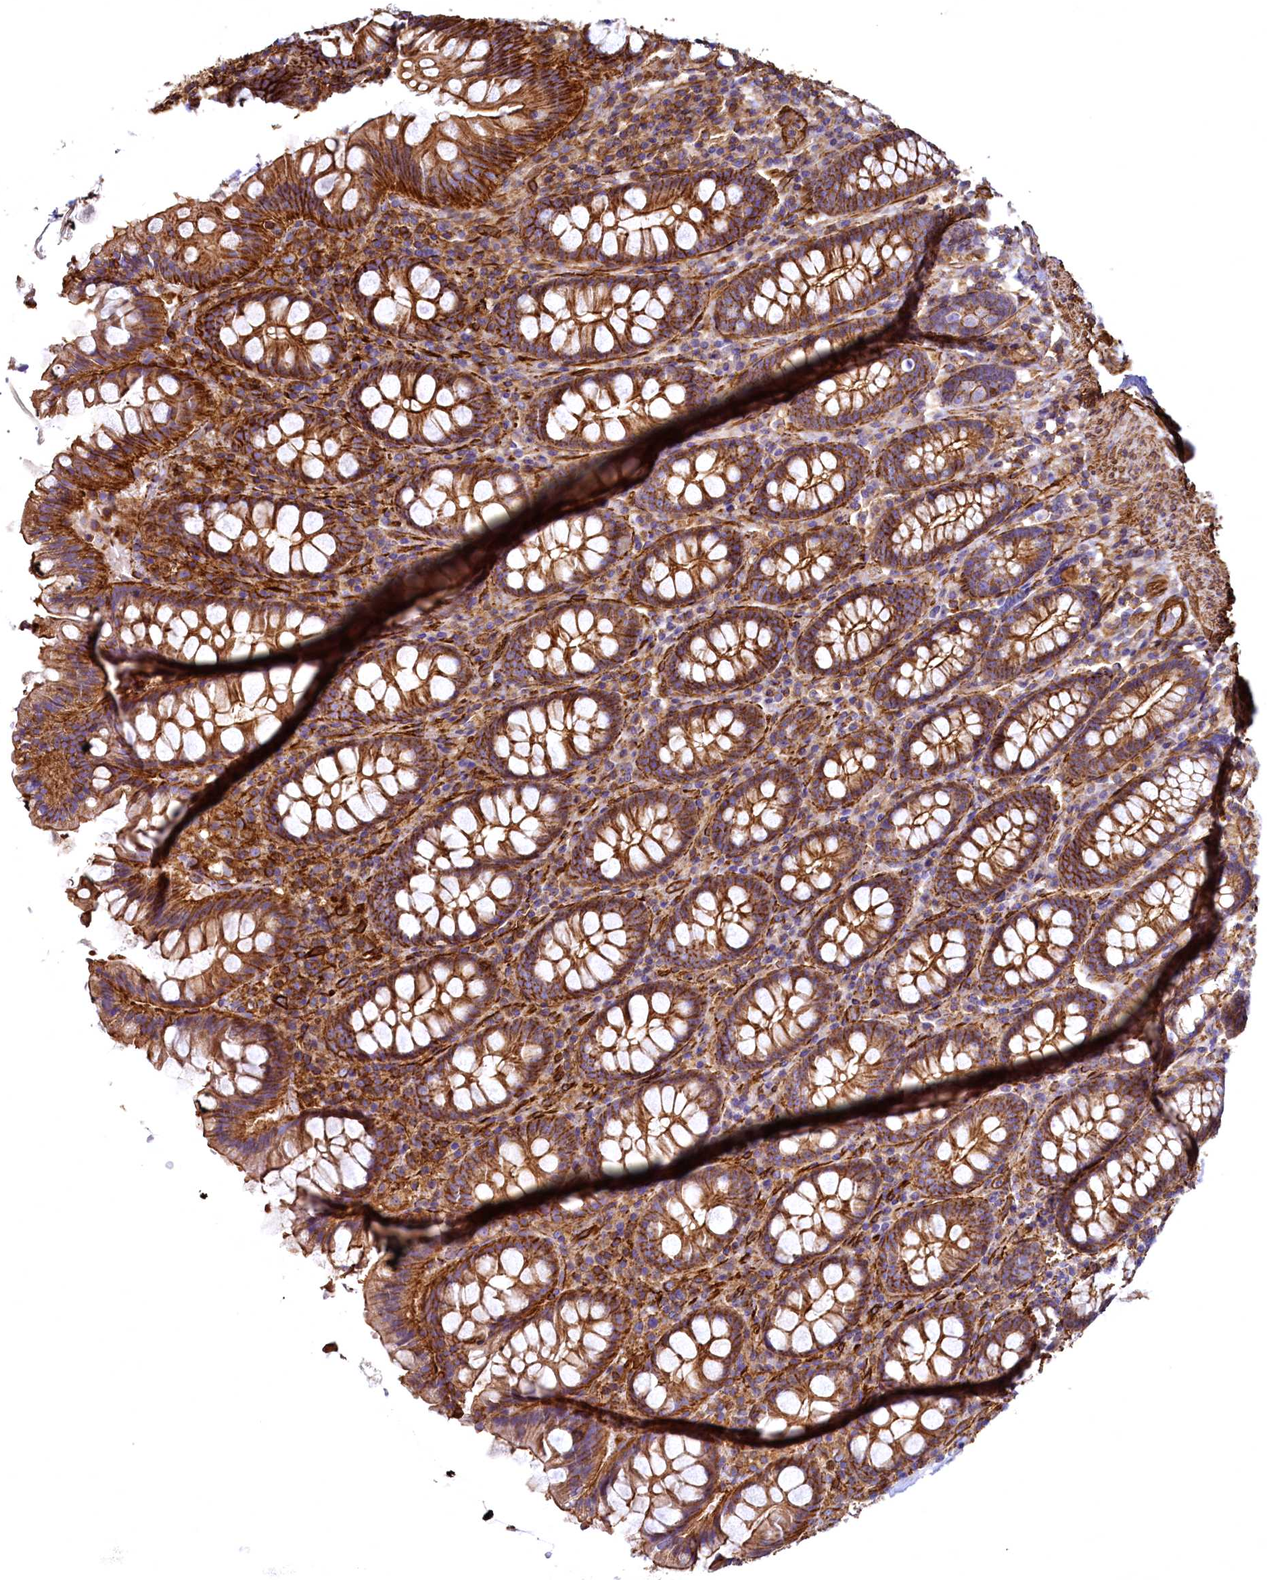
{"staining": {"intensity": "moderate", "quantity": ">75%", "location": "cytoplasmic/membranous"}, "tissue": "colon", "cell_type": "Endothelial cells", "image_type": "normal", "snomed": [{"axis": "morphology", "description": "Normal tissue, NOS"}, {"axis": "topography", "description": "Colon"}], "caption": "Colon stained with a protein marker reveals moderate staining in endothelial cells.", "gene": "THBS1", "patient": {"sex": "female", "age": 79}}